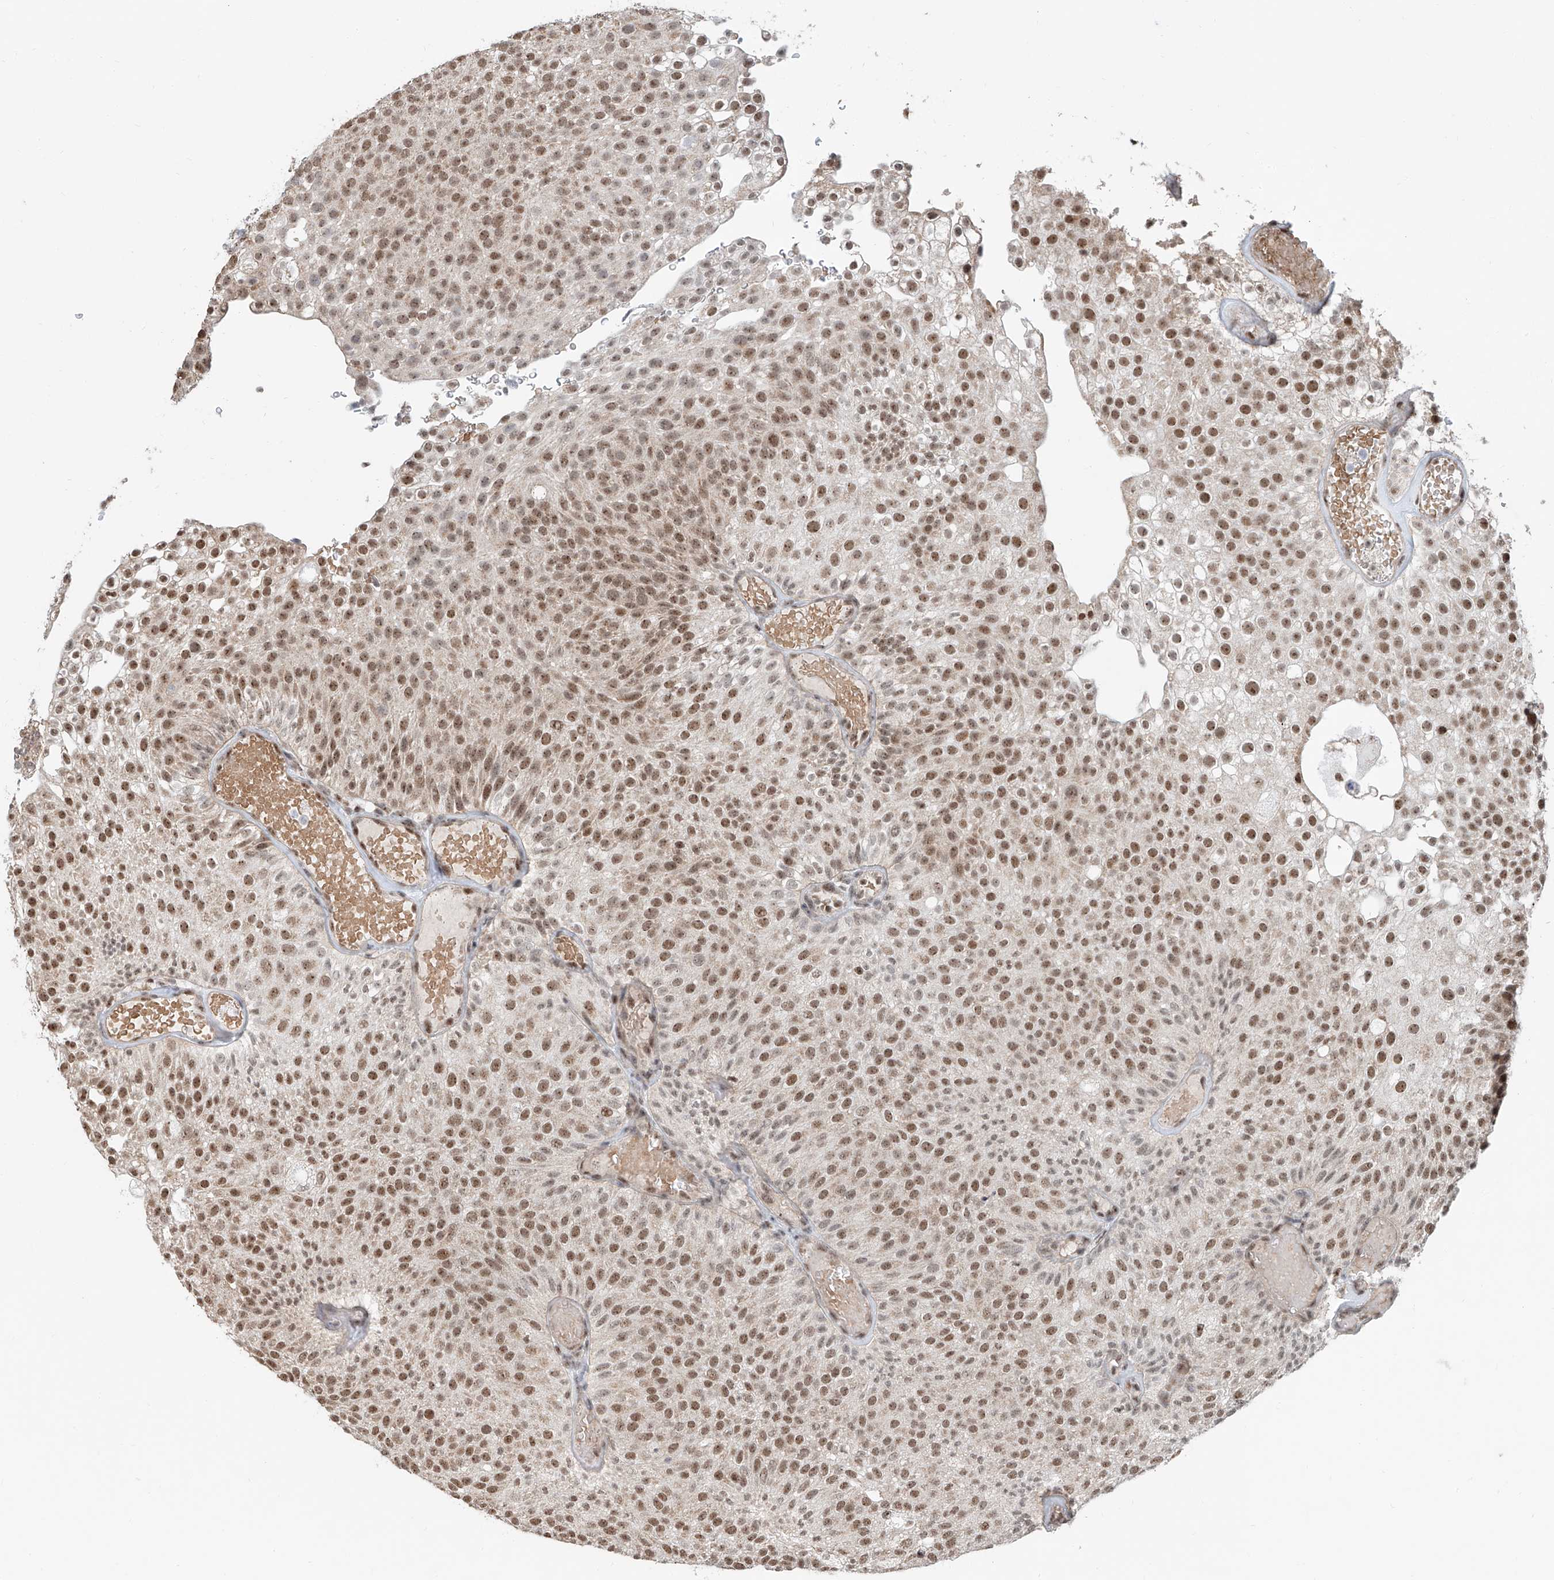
{"staining": {"intensity": "strong", "quantity": ">75%", "location": "nuclear"}, "tissue": "urothelial cancer", "cell_type": "Tumor cells", "image_type": "cancer", "snomed": [{"axis": "morphology", "description": "Urothelial carcinoma, Low grade"}, {"axis": "topography", "description": "Urinary bladder"}], "caption": "Protein analysis of urothelial cancer tissue shows strong nuclear positivity in approximately >75% of tumor cells.", "gene": "SDE2", "patient": {"sex": "male", "age": 78}}